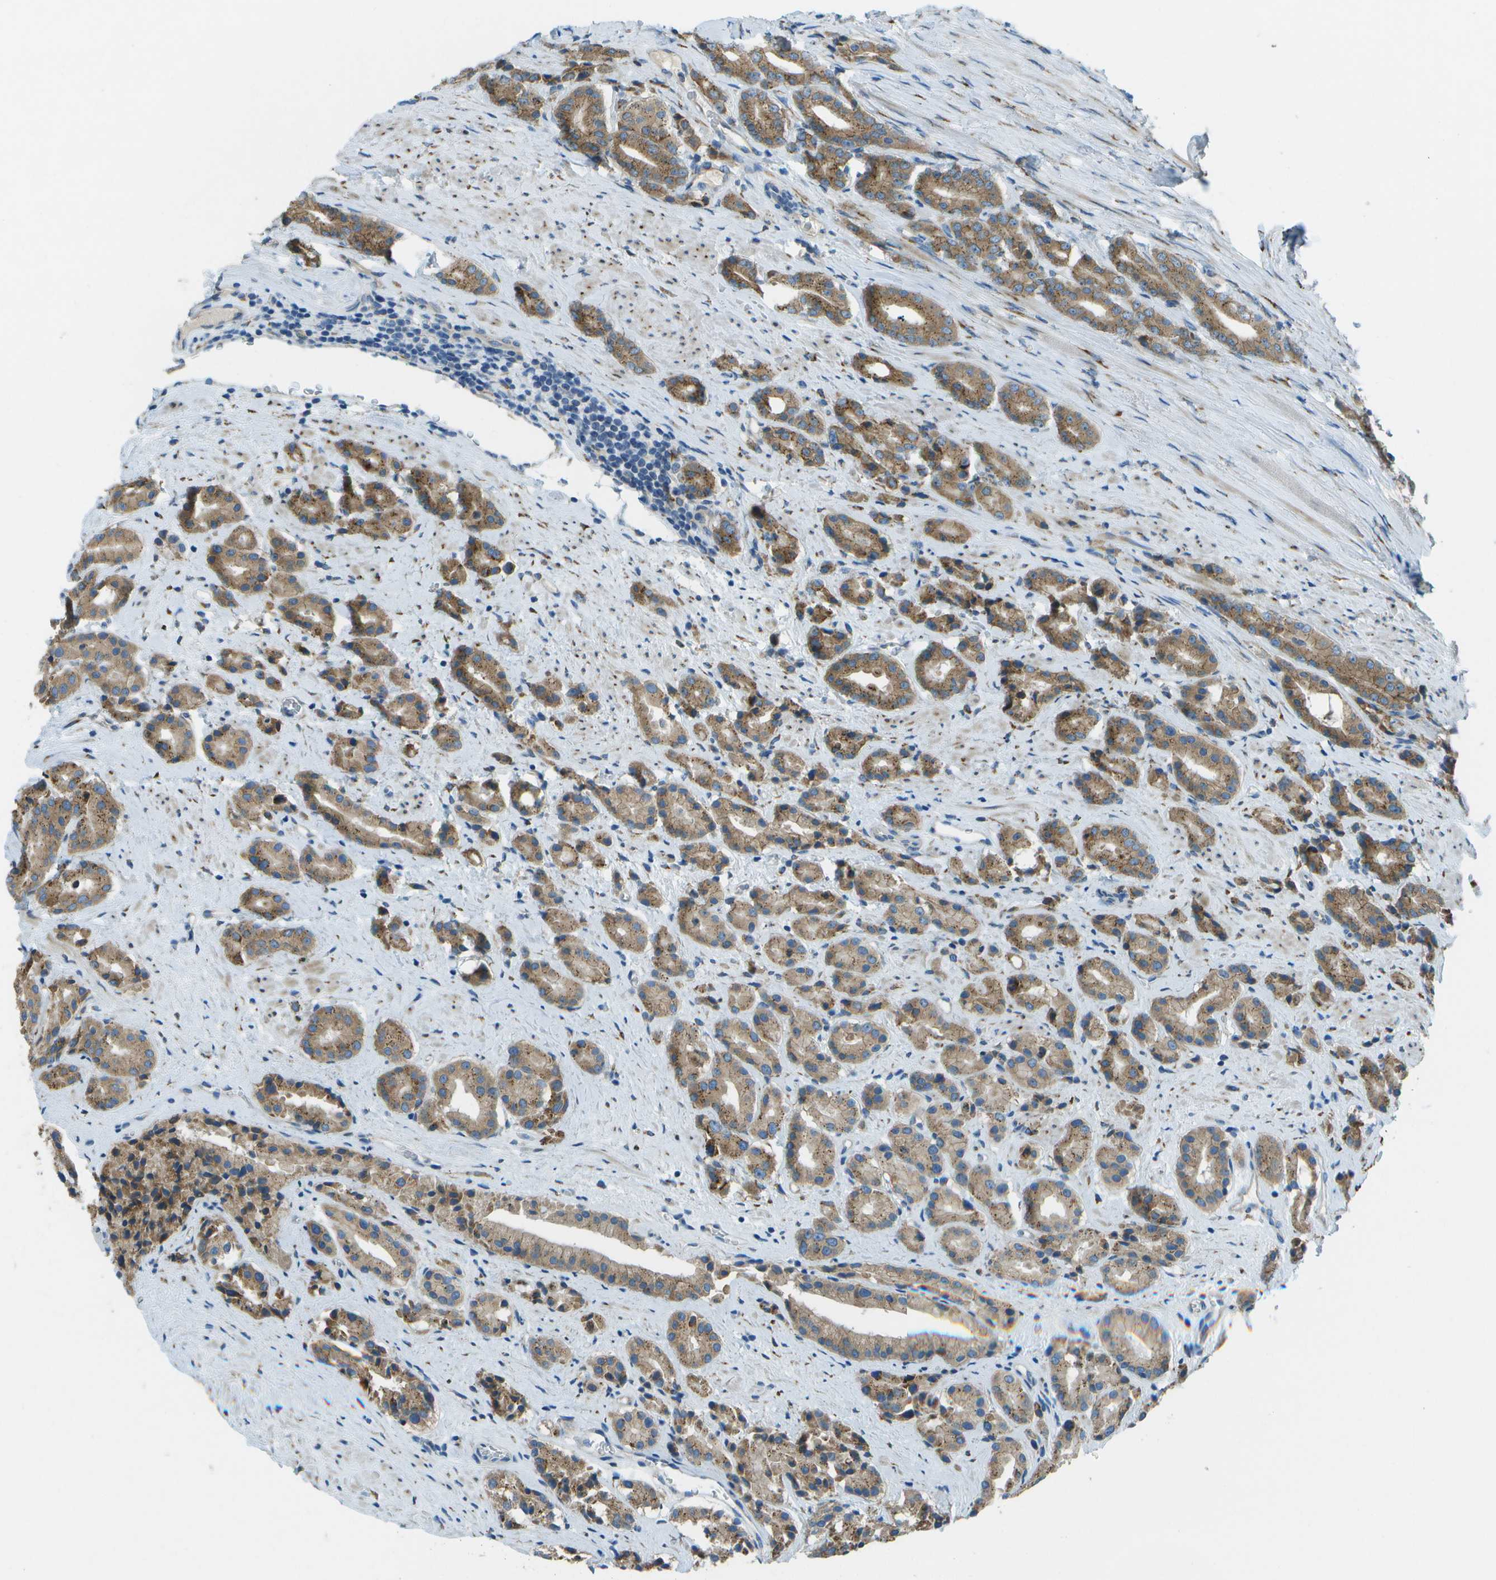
{"staining": {"intensity": "moderate", "quantity": ">75%", "location": "cytoplasmic/membranous"}, "tissue": "prostate cancer", "cell_type": "Tumor cells", "image_type": "cancer", "snomed": [{"axis": "morphology", "description": "Adenocarcinoma, High grade"}, {"axis": "topography", "description": "Prostate"}], "caption": "There is medium levels of moderate cytoplasmic/membranous expression in tumor cells of prostate cancer, as demonstrated by immunohistochemical staining (brown color).", "gene": "KCTD3", "patient": {"sex": "male", "age": 71}}